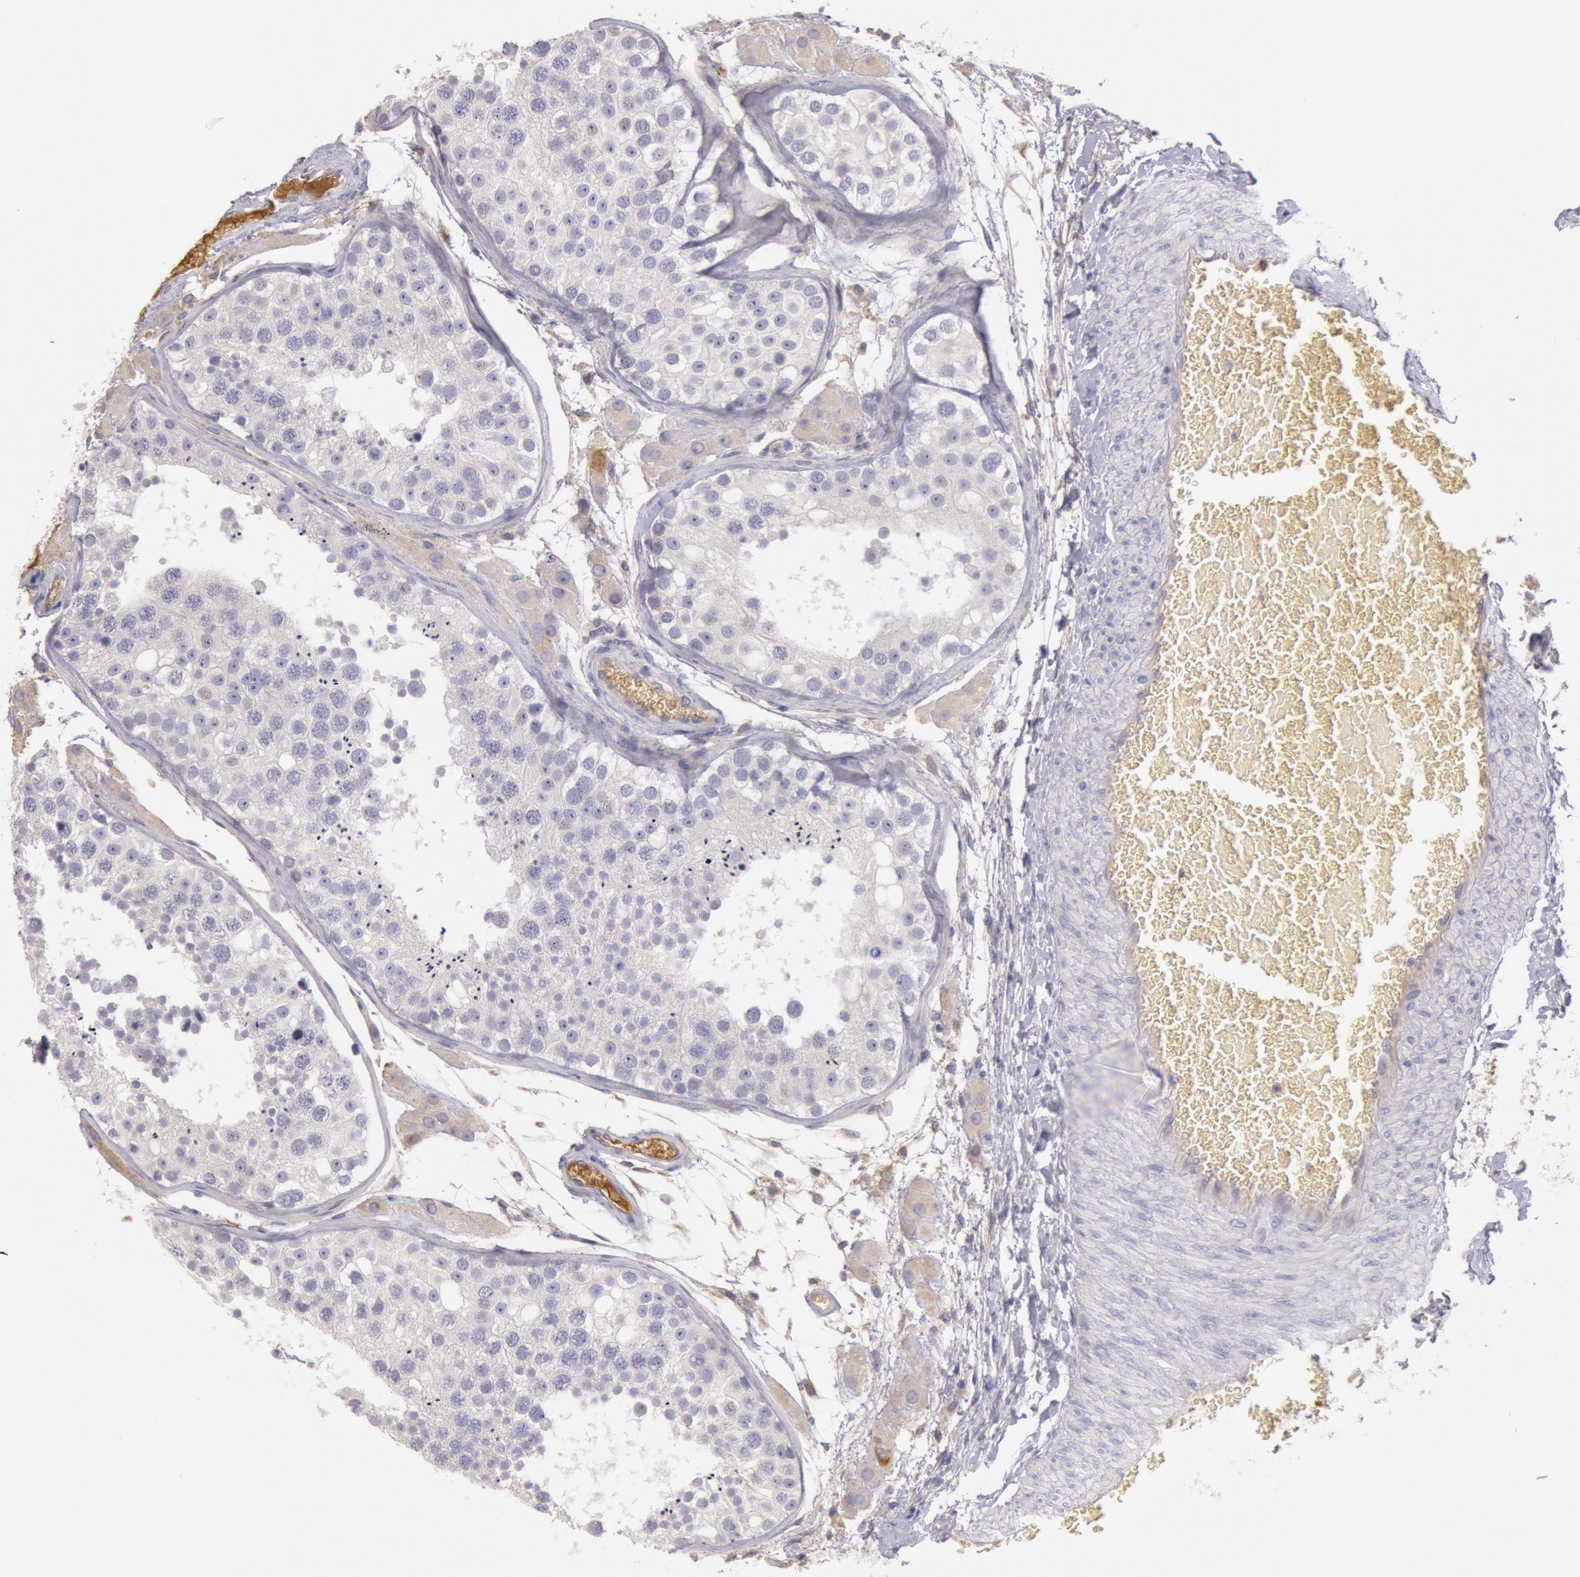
{"staining": {"intensity": "negative", "quantity": "none", "location": "none"}, "tissue": "testis", "cell_type": "Cells in seminiferous ducts", "image_type": "normal", "snomed": [{"axis": "morphology", "description": "Normal tissue, NOS"}, {"axis": "topography", "description": "Testis"}], "caption": "IHC of benign testis exhibits no positivity in cells in seminiferous ducts.", "gene": "C1R", "patient": {"sex": "male", "age": 26}}